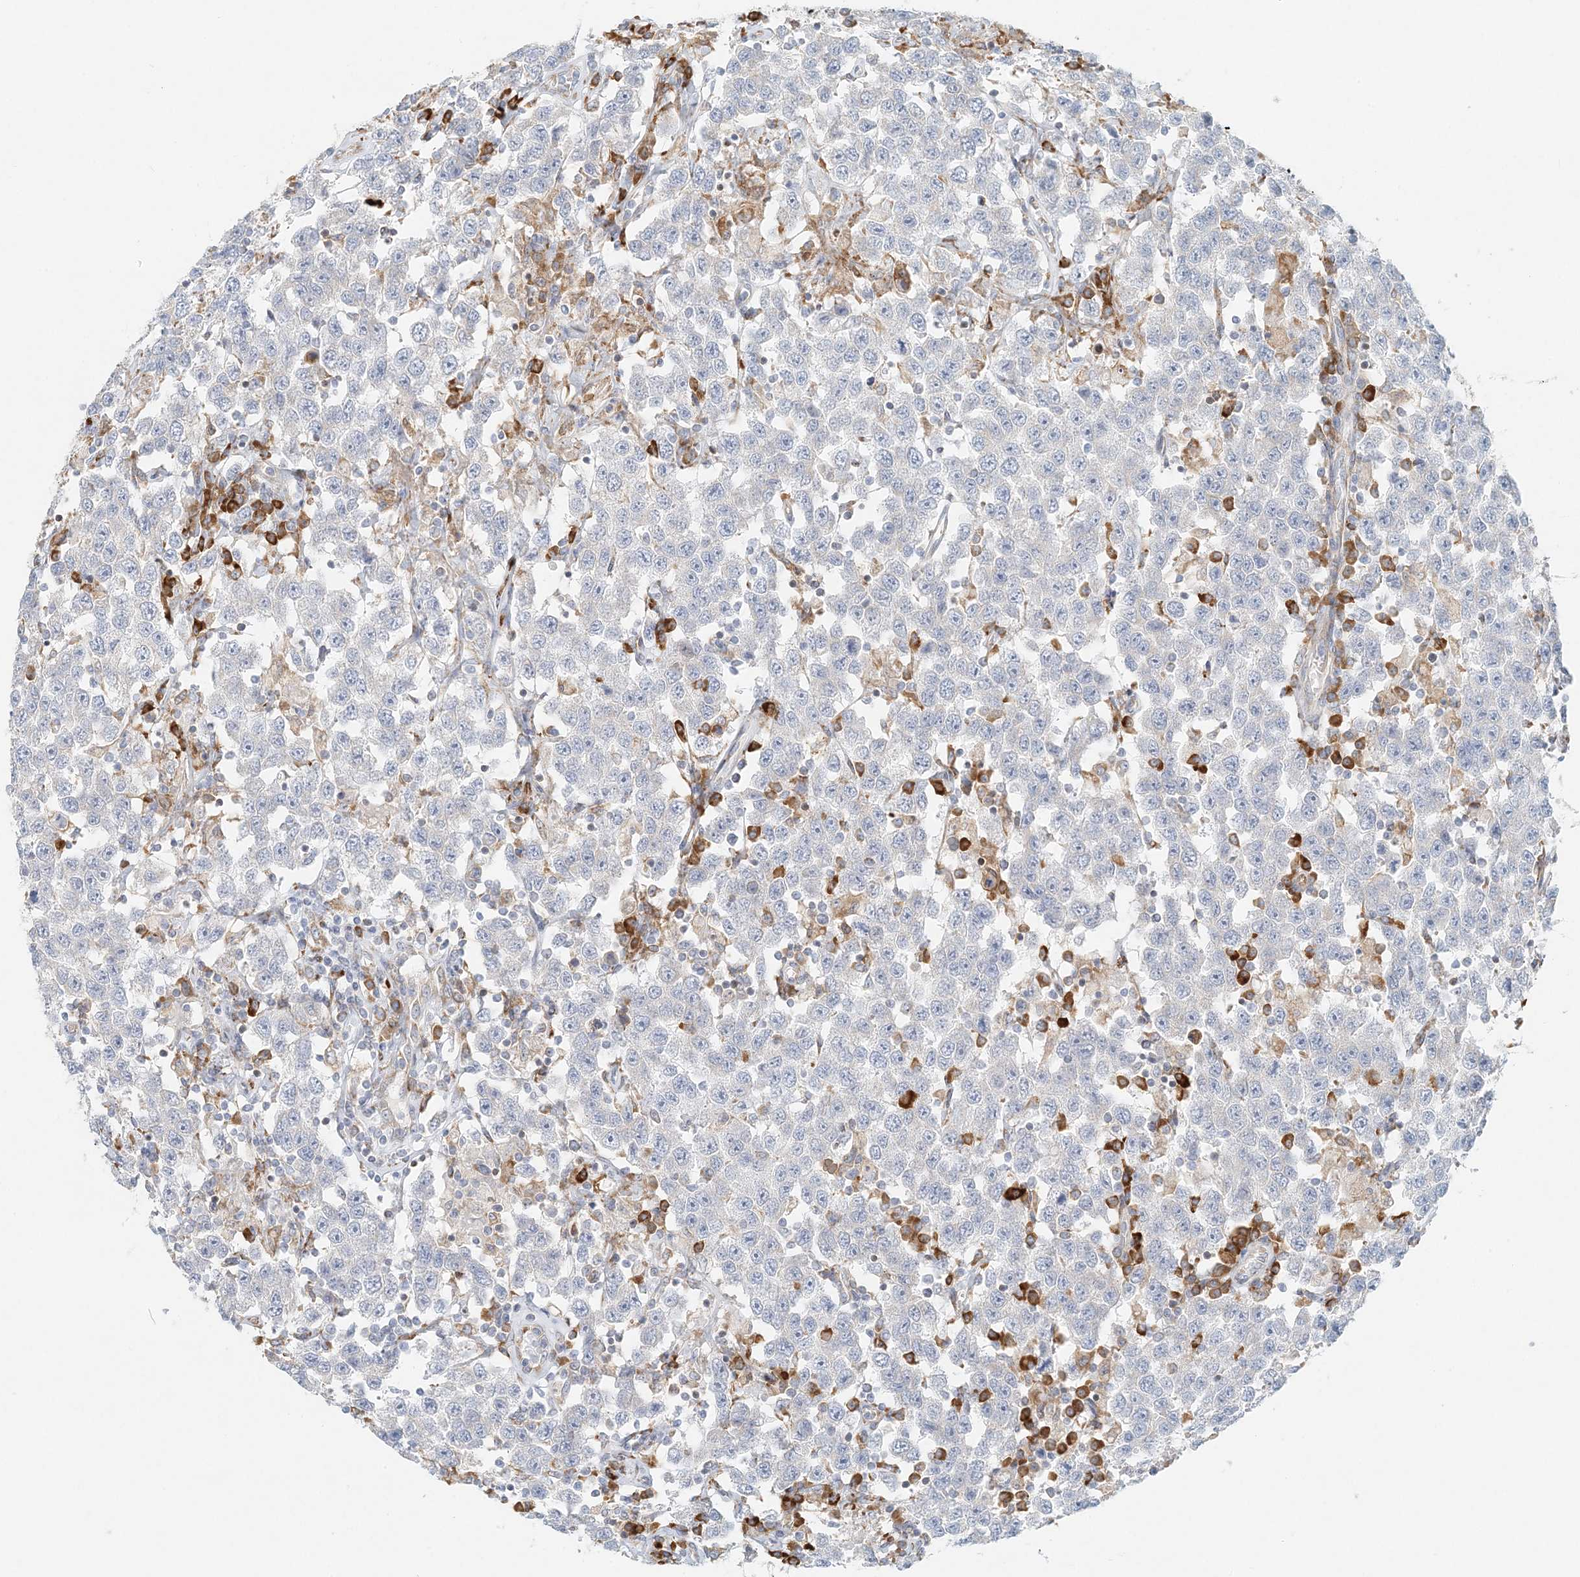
{"staining": {"intensity": "negative", "quantity": "none", "location": "none"}, "tissue": "testis cancer", "cell_type": "Tumor cells", "image_type": "cancer", "snomed": [{"axis": "morphology", "description": "Seminoma, NOS"}, {"axis": "topography", "description": "Testis"}], "caption": "High power microscopy image of an immunohistochemistry image of seminoma (testis), revealing no significant positivity in tumor cells.", "gene": "STK11IP", "patient": {"sex": "male", "age": 41}}